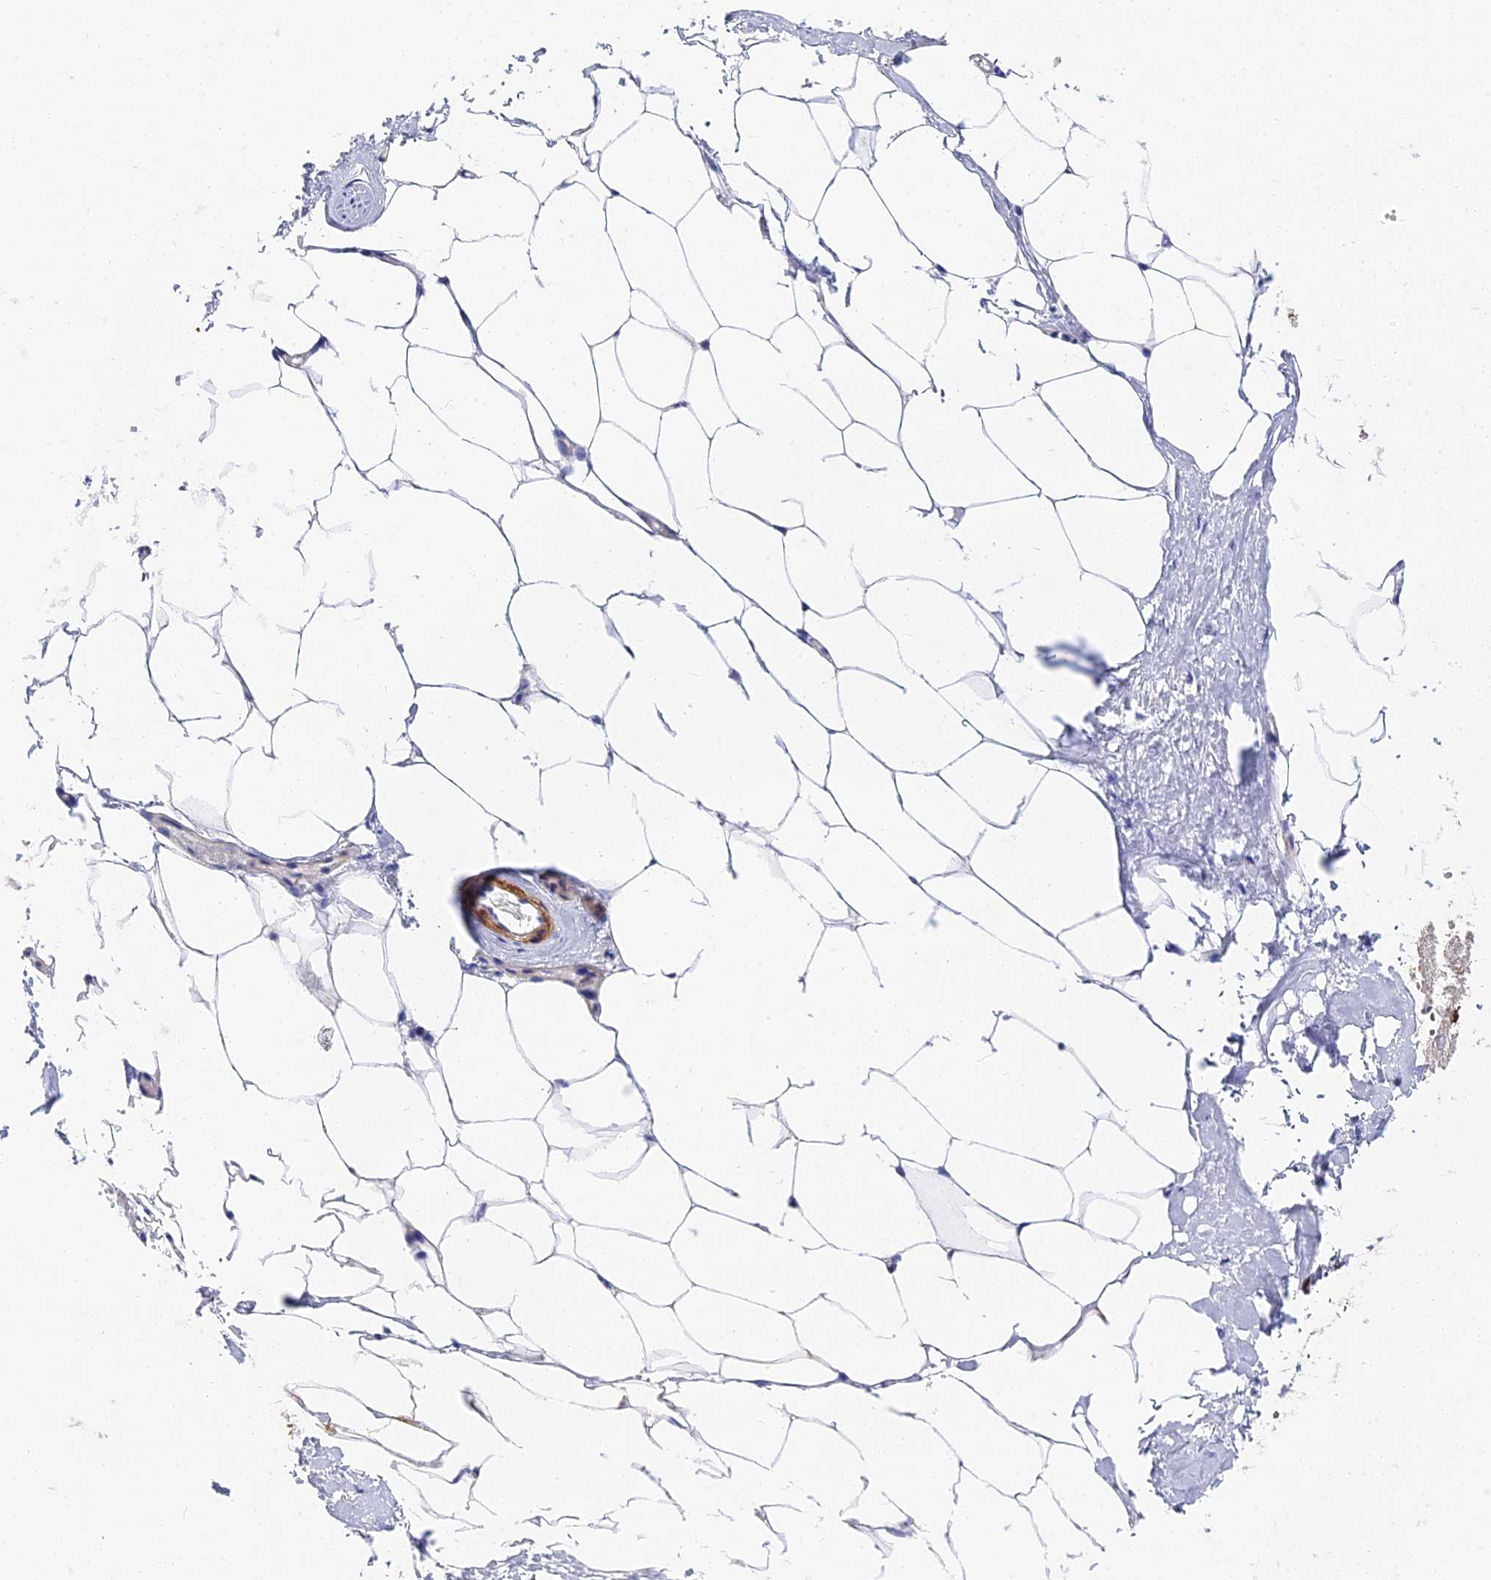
{"staining": {"intensity": "negative", "quantity": "none", "location": "none"}, "tissue": "adipose tissue", "cell_type": "Adipocytes", "image_type": "normal", "snomed": [{"axis": "morphology", "description": "Normal tissue, NOS"}, {"axis": "morphology", "description": "Adenocarcinoma, Low grade"}, {"axis": "topography", "description": "Prostate"}, {"axis": "topography", "description": "Peripheral nerve tissue"}], "caption": "Immunohistochemistry of normal adipose tissue demonstrates no expression in adipocytes.", "gene": "CCDC113", "patient": {"sex": "male", "age": 63}}